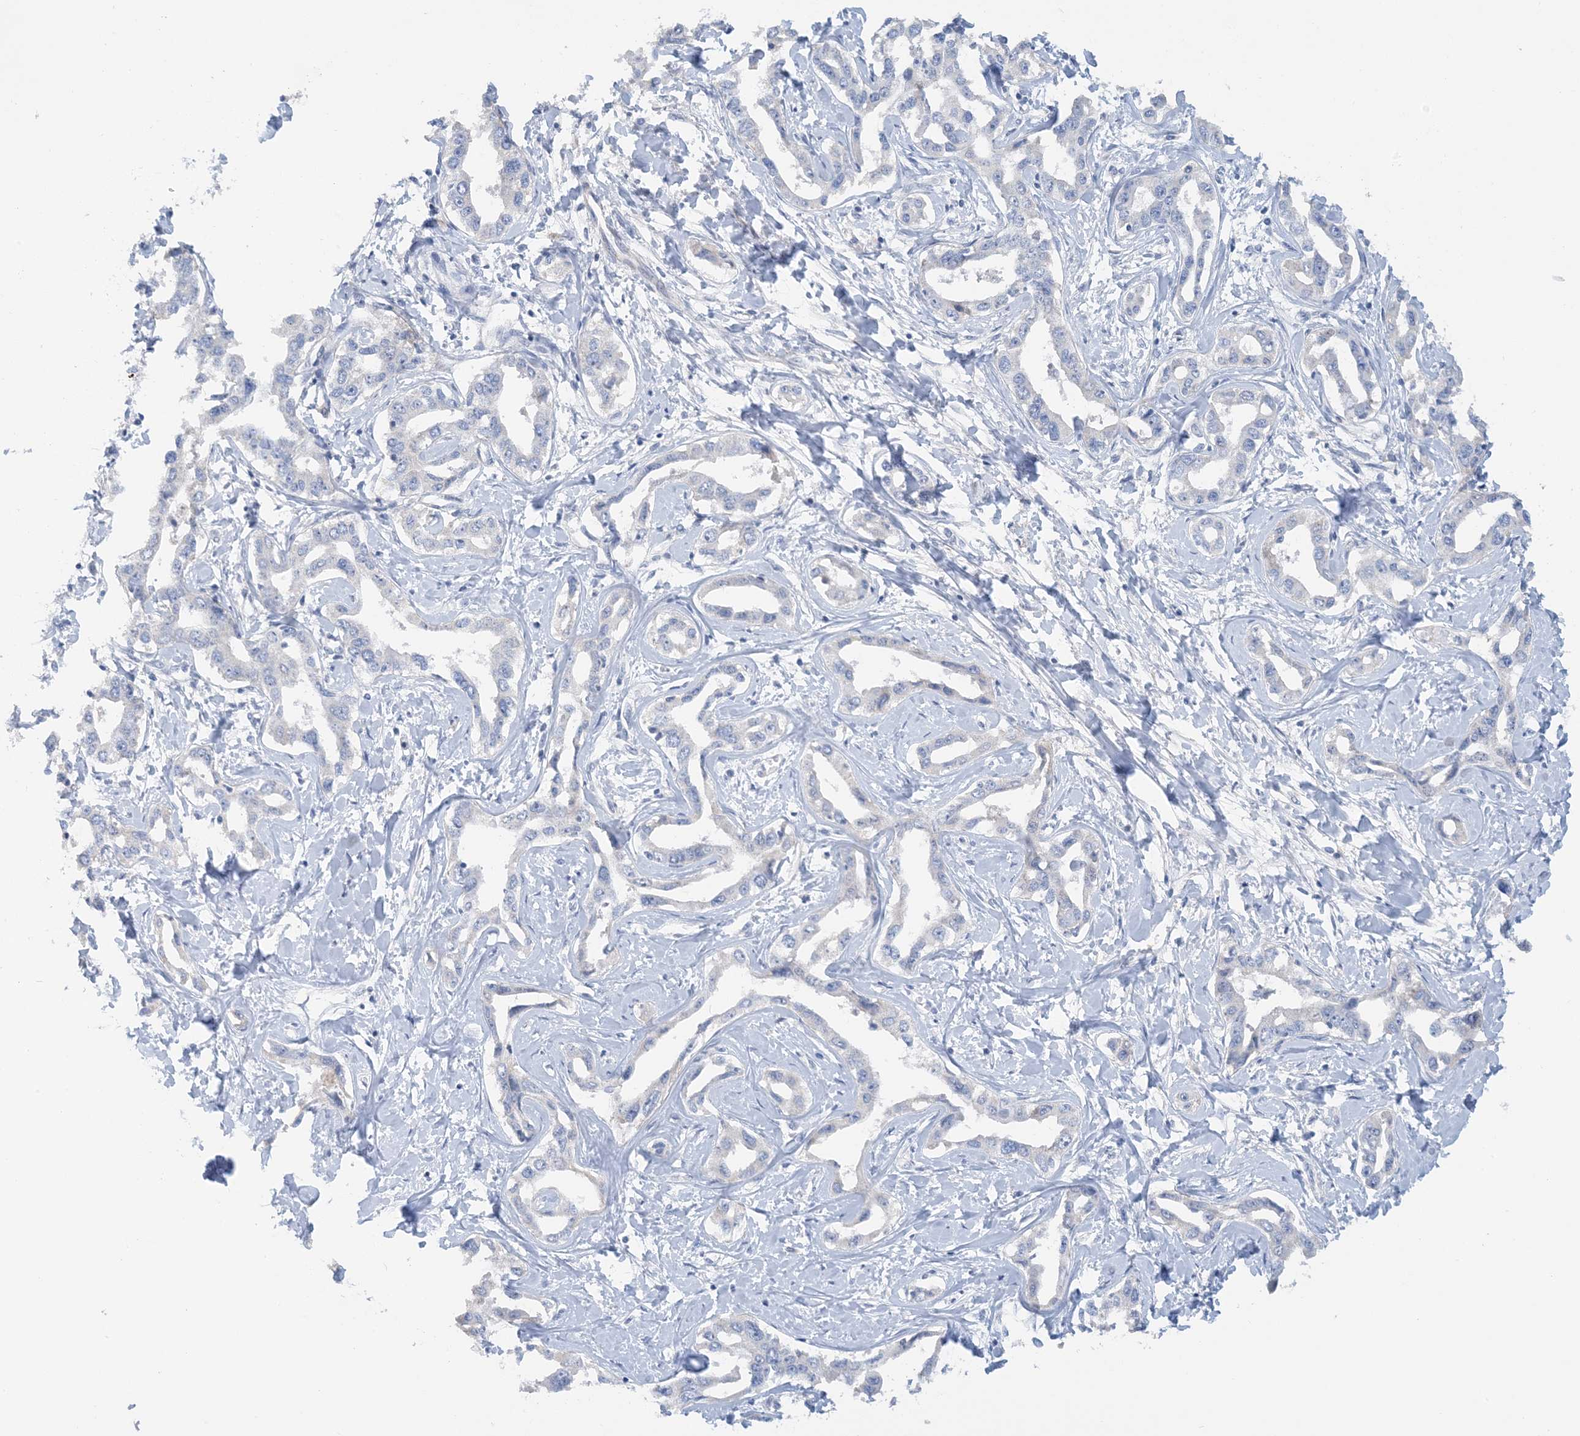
{"staining": {"intensity": "negative", "quantity": "none", "location": "none"}, "tissue": "liver cancer", "cell_type": "Tumor cells", "image_type": "cancer", "snomed": [{"axis": "morphology", "description": "Cholangiocarcinoma"}, {"axis": "topography", "description": "Liver"}], "caption": "Immunohistochemical staining of human liver cancer exhibits no significant staining in tumor cells. Brightfield microscopy of immunohistochemistry (IHC) stained with DAB (brown) and hematoxylin (blue), captured at high magnification.", "gene": "ZCCHC18", "patient": {"sex": "male", "age": 59}}